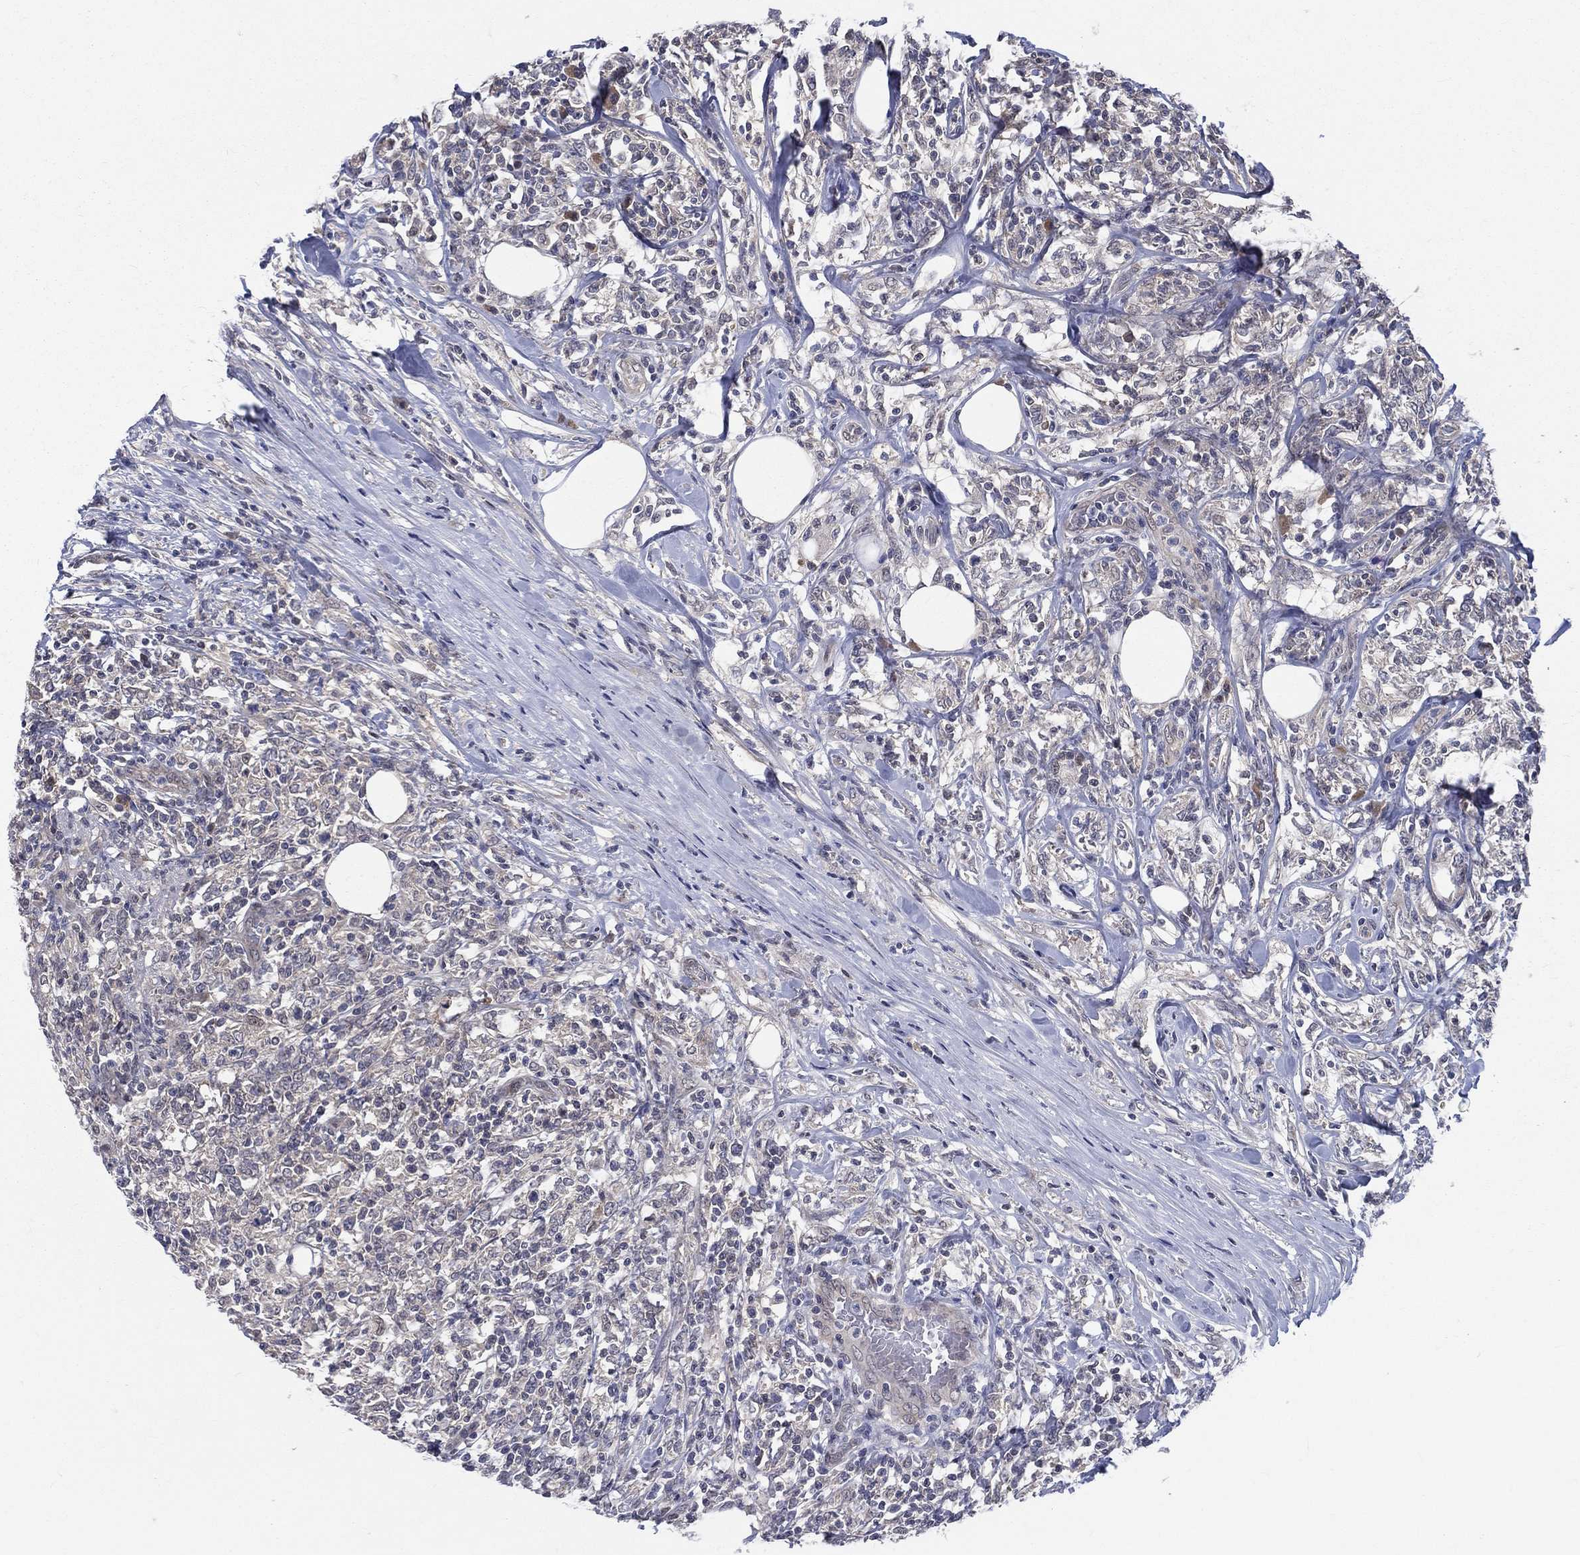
{"staining": {"intensity": "negative", "quantity": "none", "location": "none"}, "tissue": "lymphoma", "cell_type": "Tumor cells", "image_type": "cancer", "snomed": [{"axis": "morphology", "description": "Malignant lymphoma, non-Hodgkin's type, High grade"}, {"axis": "topography", "description": "Lymph node"}], "caption": "IHC image of lymphoma stained for a protein (brown), which exhibits no expression in tumor cells.", "gene": "DLG4", "patient": {"sex": "female", "age": 84}}